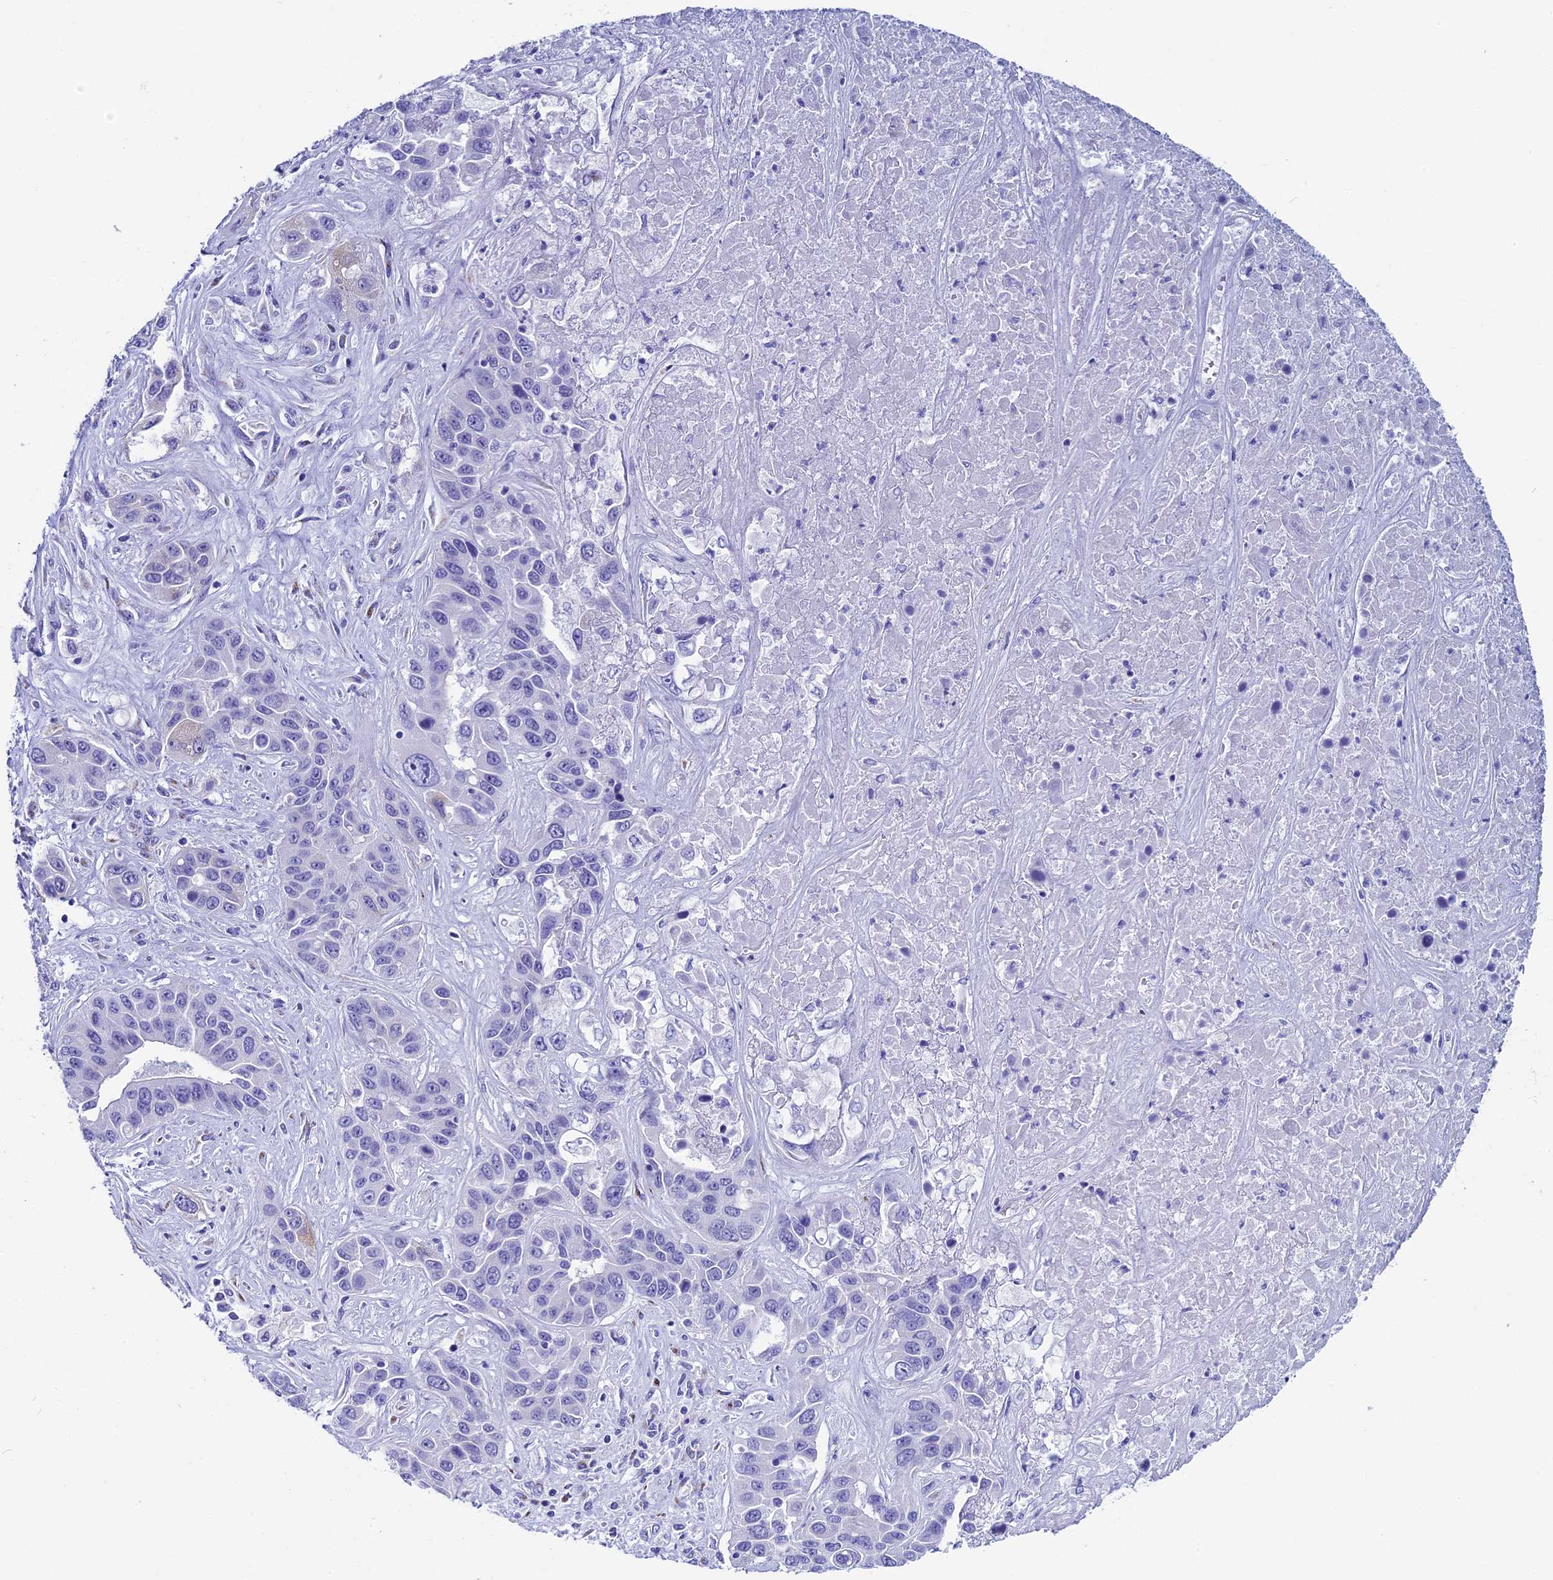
{"staining": {"intensity": "negative", "quantity": "none", "location": "none"}, "tissue": "liver cancer", "cell_type": "Tumor cells", "image_type": "cancer", "snomed": [{"axis": "morphology", "description": "Cholangiocarcinoma"}, {"axis": "topography", "description": "Liver"}], "caption": "Tumor cells show no significant staining in liver cholangiocarcinoma.", "gene": "AP3B2", "patient": {"sex": "female", "age": 52}}